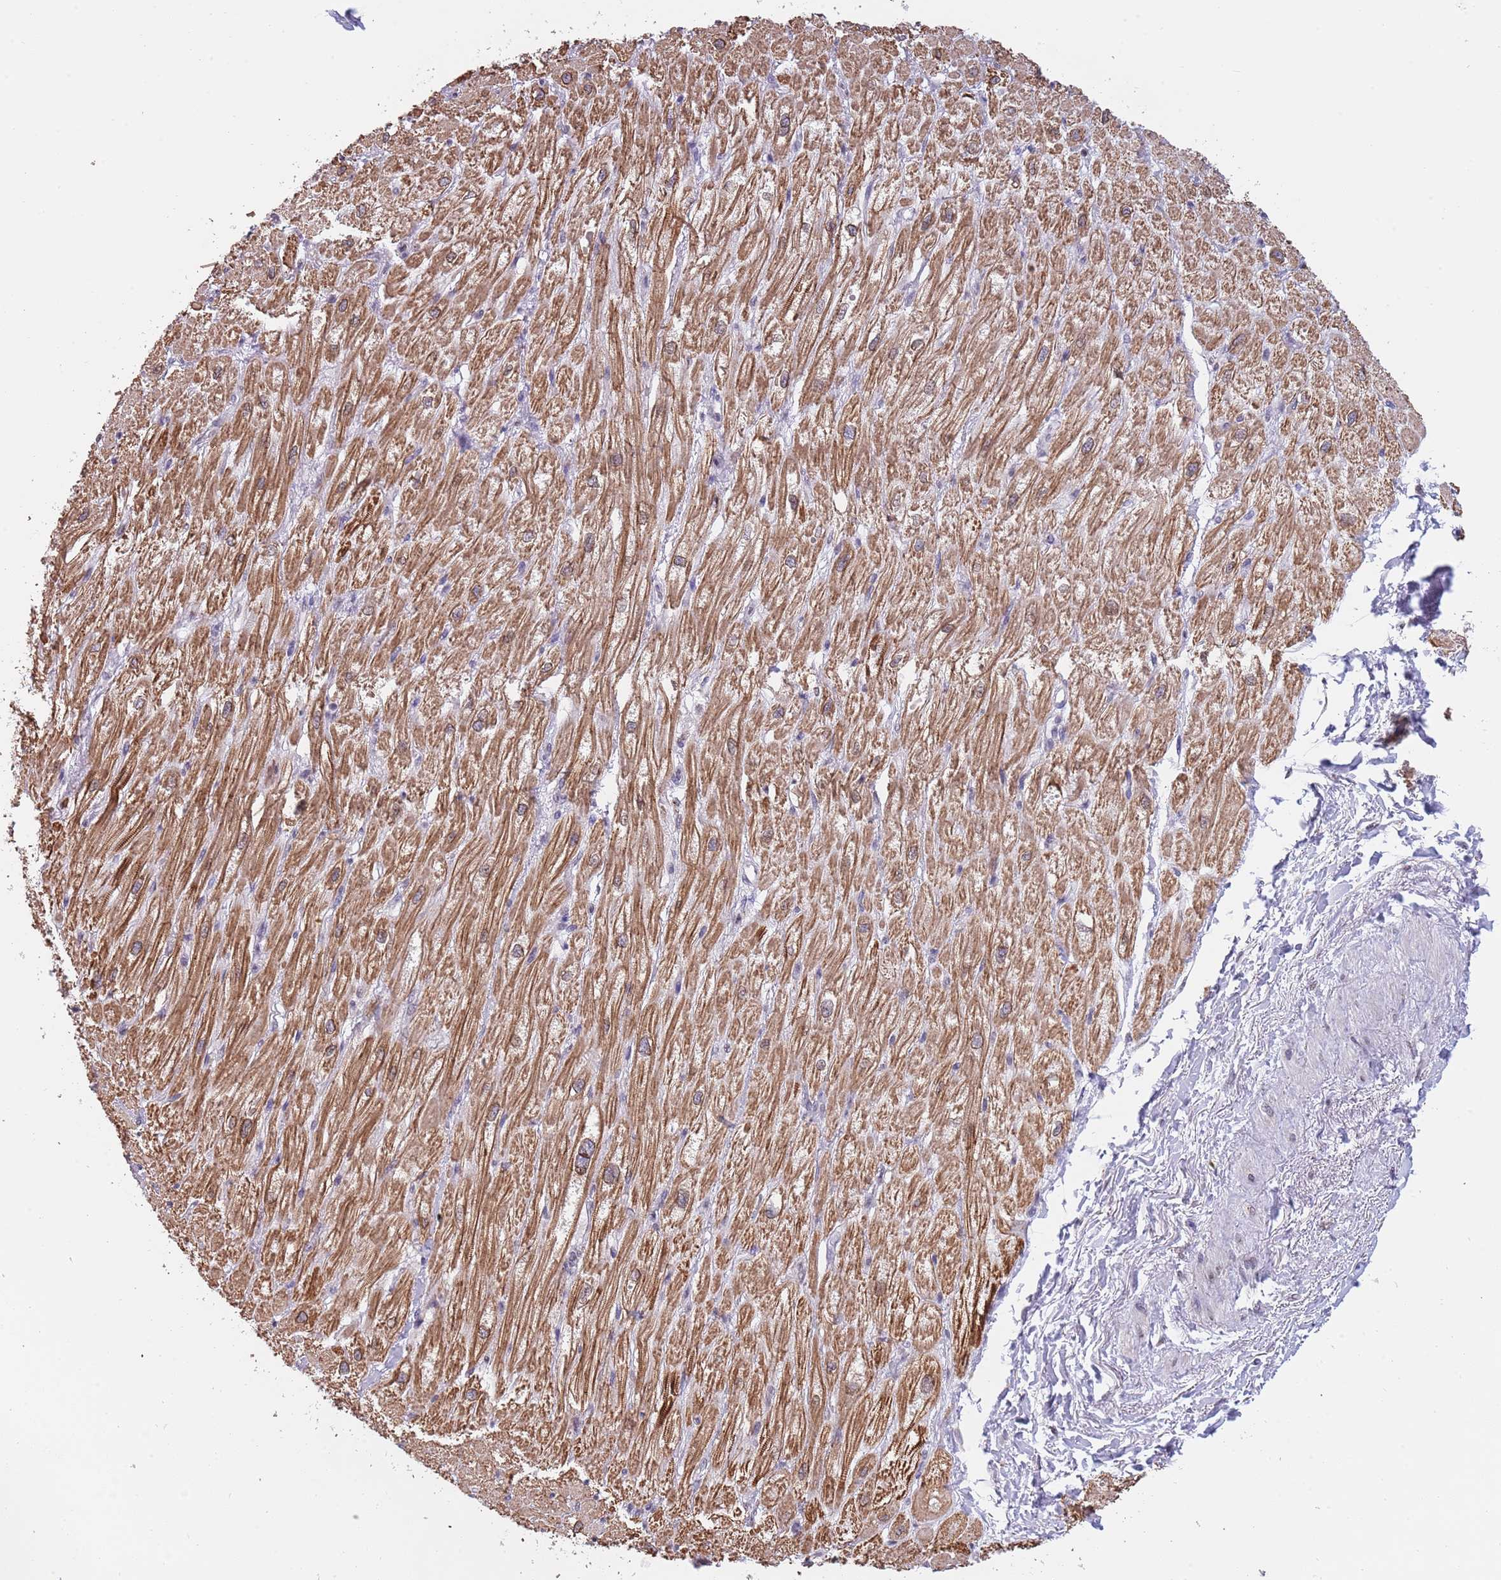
{"staining": {"intensity": "strong", "quantity": ">75%", "location": "cytoplasmic/membranous"}, "tissue": "heart muscle", "cell_type": "Cardiomyocytes", "image_type": "normal", "snomed": [{"axis": "morphology", "description": "Normal tissue, NOS"}, {"axis": "topography", "description": "Heart"}], "caption": "This image shows IHC staining of normal heart muscle, with high strong cytoplasmic/membranous staining in about >75% of cardiomyocytes.", "gene": "KLHDC2", "patient": {"sex": "male", "age": 65}}